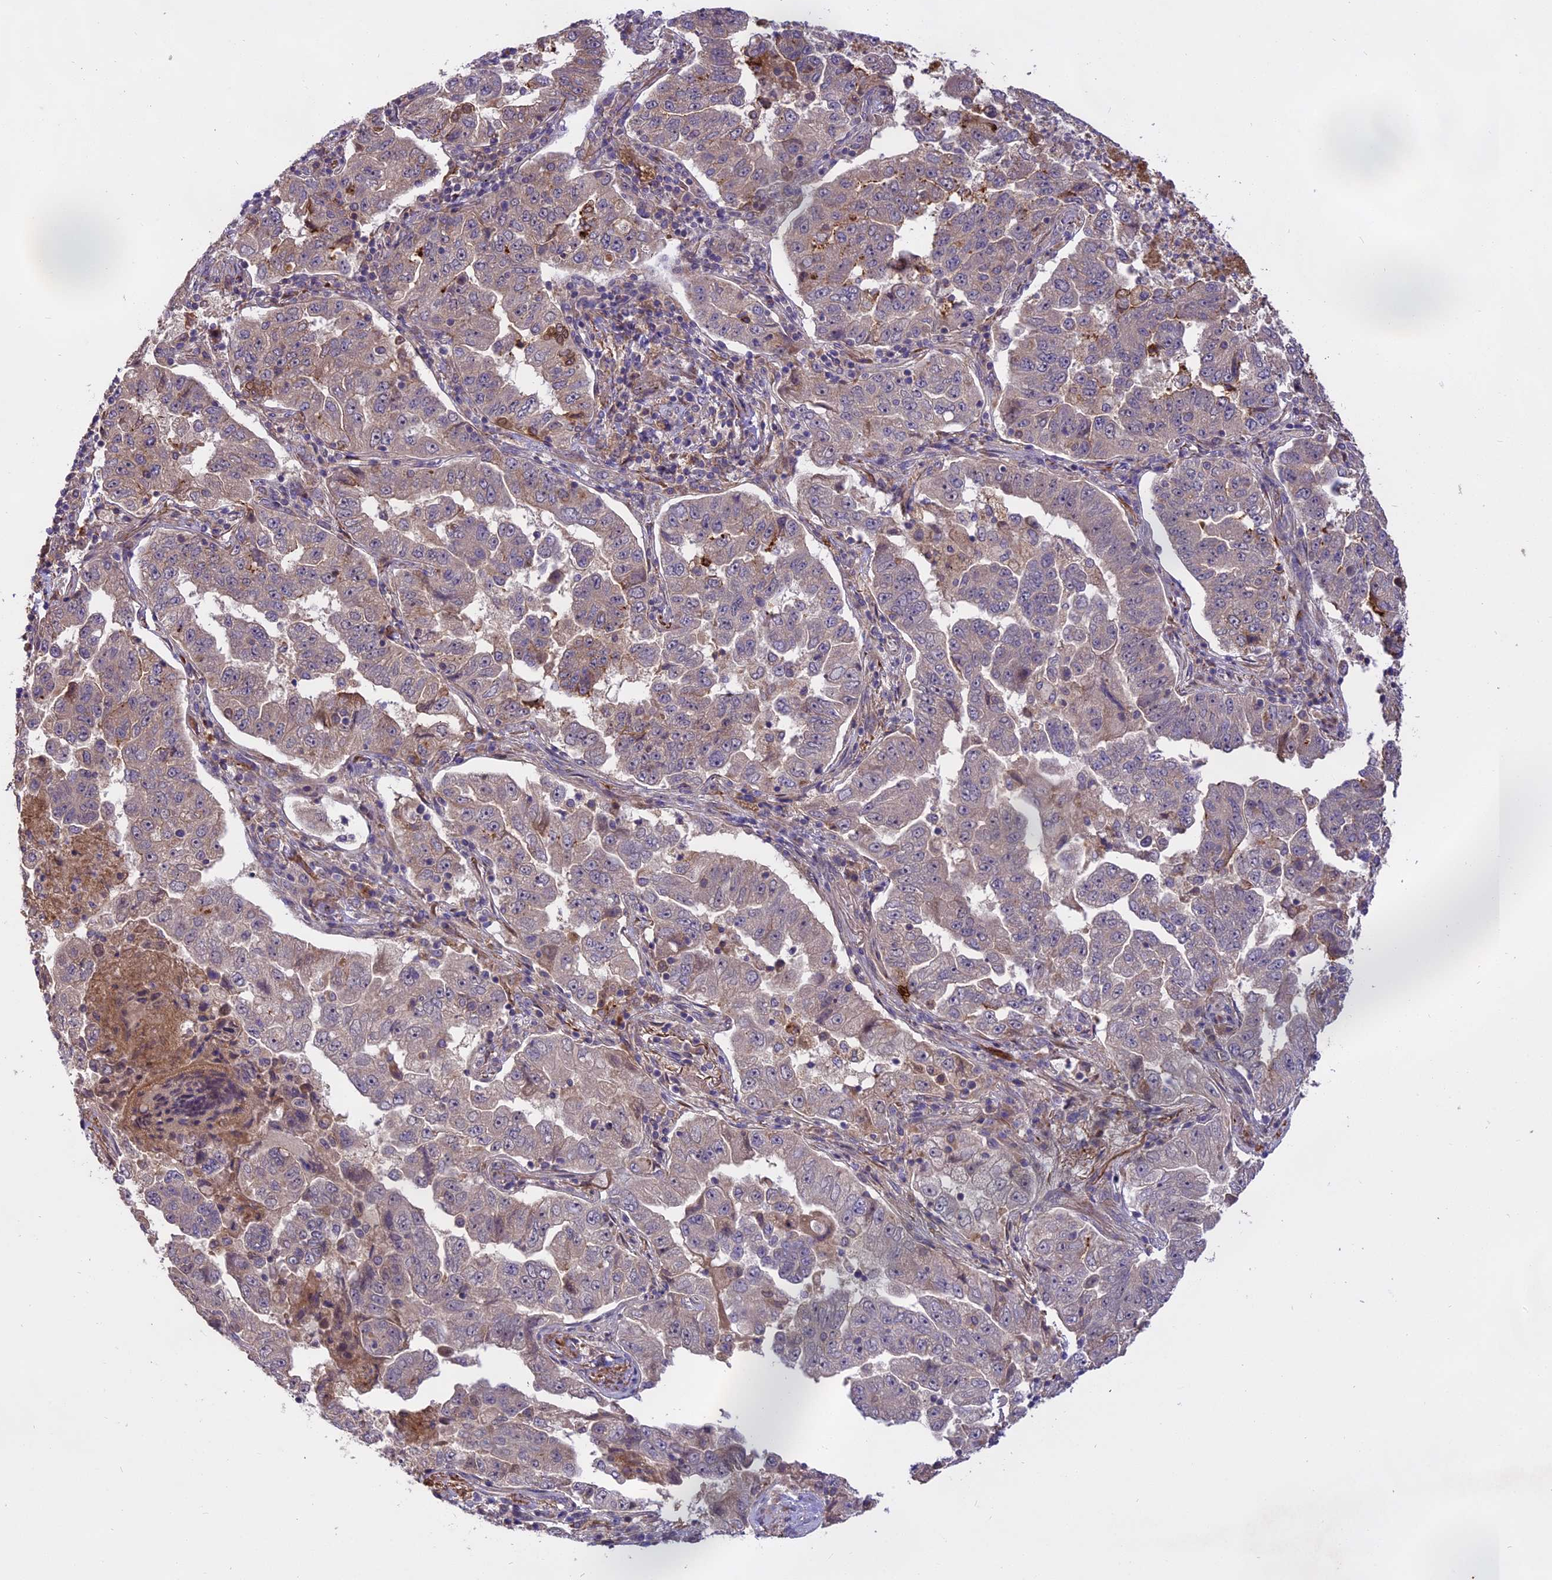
{"staining": {"intensity": "weak", "quantity": "<25%", "location": "cytoplasmic/membranous"}, "tissue": "lung cancer", "cell_type": "Tumor cells", "image_type": "cancer", "snomed": [{"axis": "morphology", "description": "Adenocarcinoma, NOS"}, {"axis": "topography", "description": "Lung"}], "caption": "A high-resolution micrograph shows immunohistochemistry (IHC) staining of lung cancer, which reveals no significant positivity in tumor cells.", "gene": "MEMO1", "patient": {"sex": "female", "age": 51}}